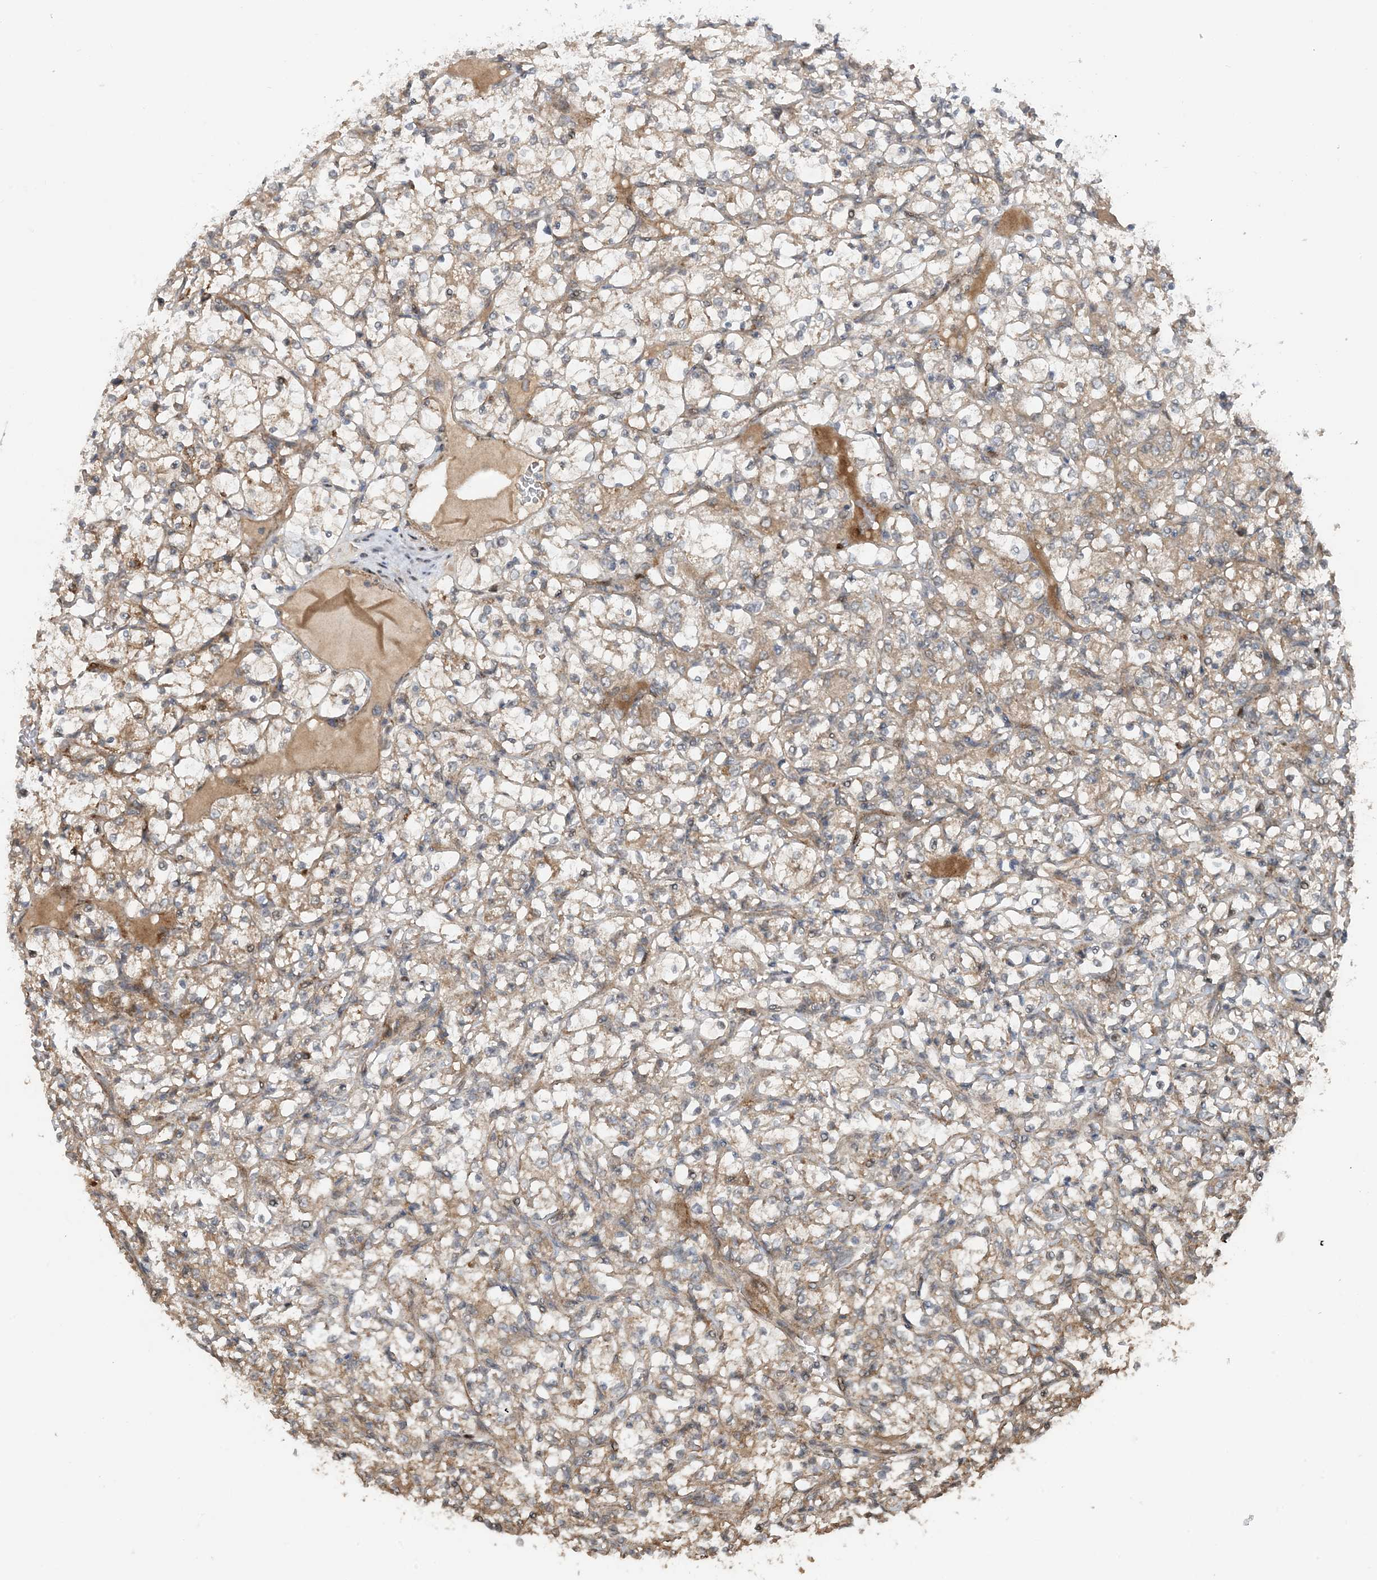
{"staining": {"intensity": "moderate", "quantity": ">75%", "location": "cytoplasmic/membranous"}, "tissue": "renal cancer", "cell_type": "Tumor cells", "image_type": "cancer", "snomed": [{"axis": "morphology", "description": "Adenocarcinoma, NOS"}, {"axis": "topography", "description": "Kidney"}], "caption": "Moderate cytoplasmic/membranous staining for a protein is identified in approximately >75% of tumor cells of renal adenocarcinoma using IHC.", "gene": "HEMK1", "patient": {"sex": "female", "age": 69}}